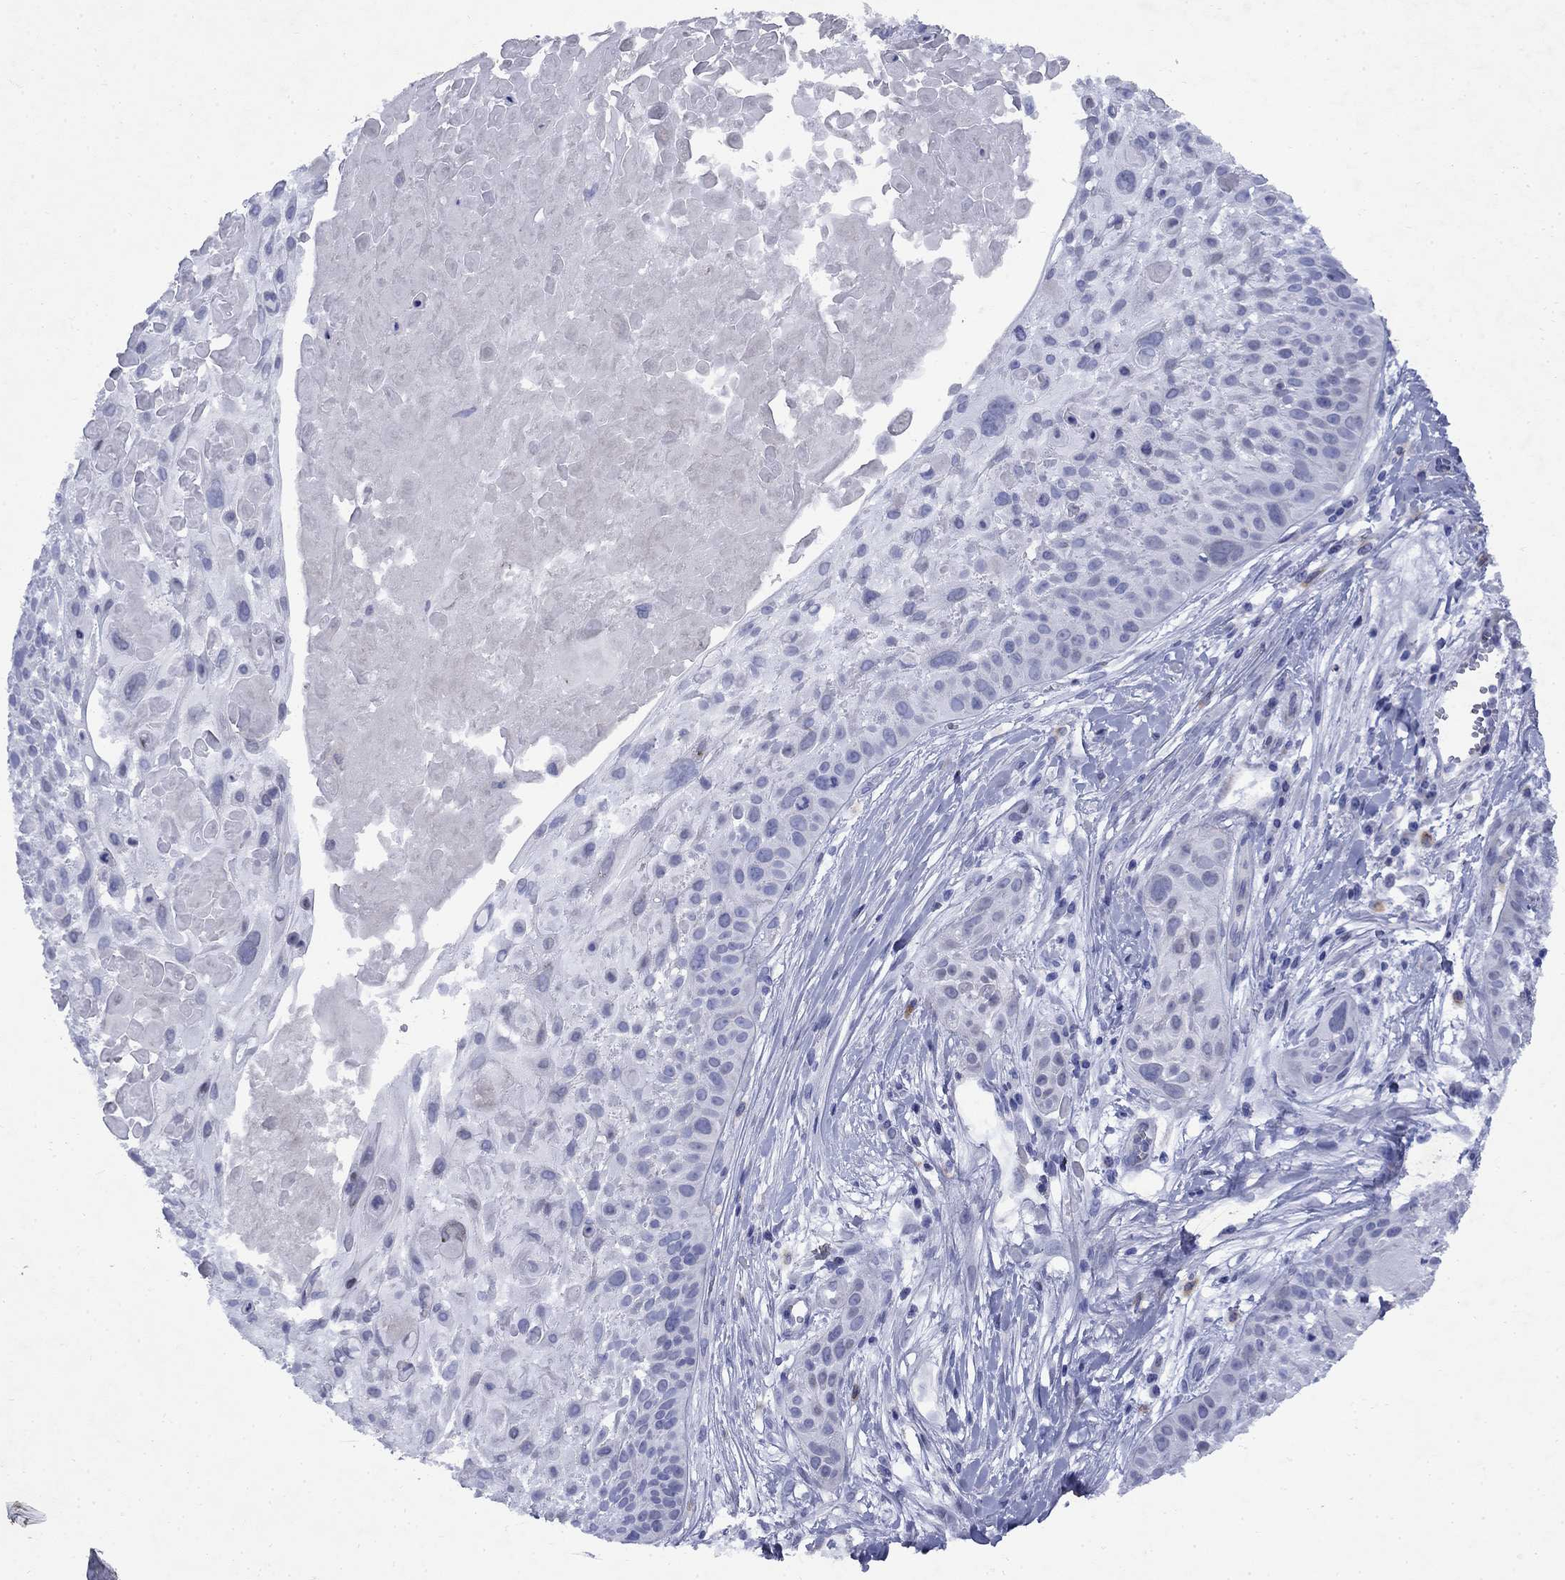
{"staining": {"intensity": "negative", "quantity": "none", "location": "none"}, "tissue": "skin cancer", "cell_type": "Tumor cells", "image_type": "cancer", "snomed": [{"axis": "morphology", "description": "Squamous cell carcinoma, NOS"}, {"axis": "topography", "description": "Skin"}, {"axis": "topography", "description": "Anal"}], "caption": "A high-resolution micrograph shows immunohistochemistry (IHC) staining of skin cancer (squamous cell carcinoma), which reveals no significant positivity in tumor cells.", "gene": "STAB2", "patient": {"sex": "female", "age": 75}}